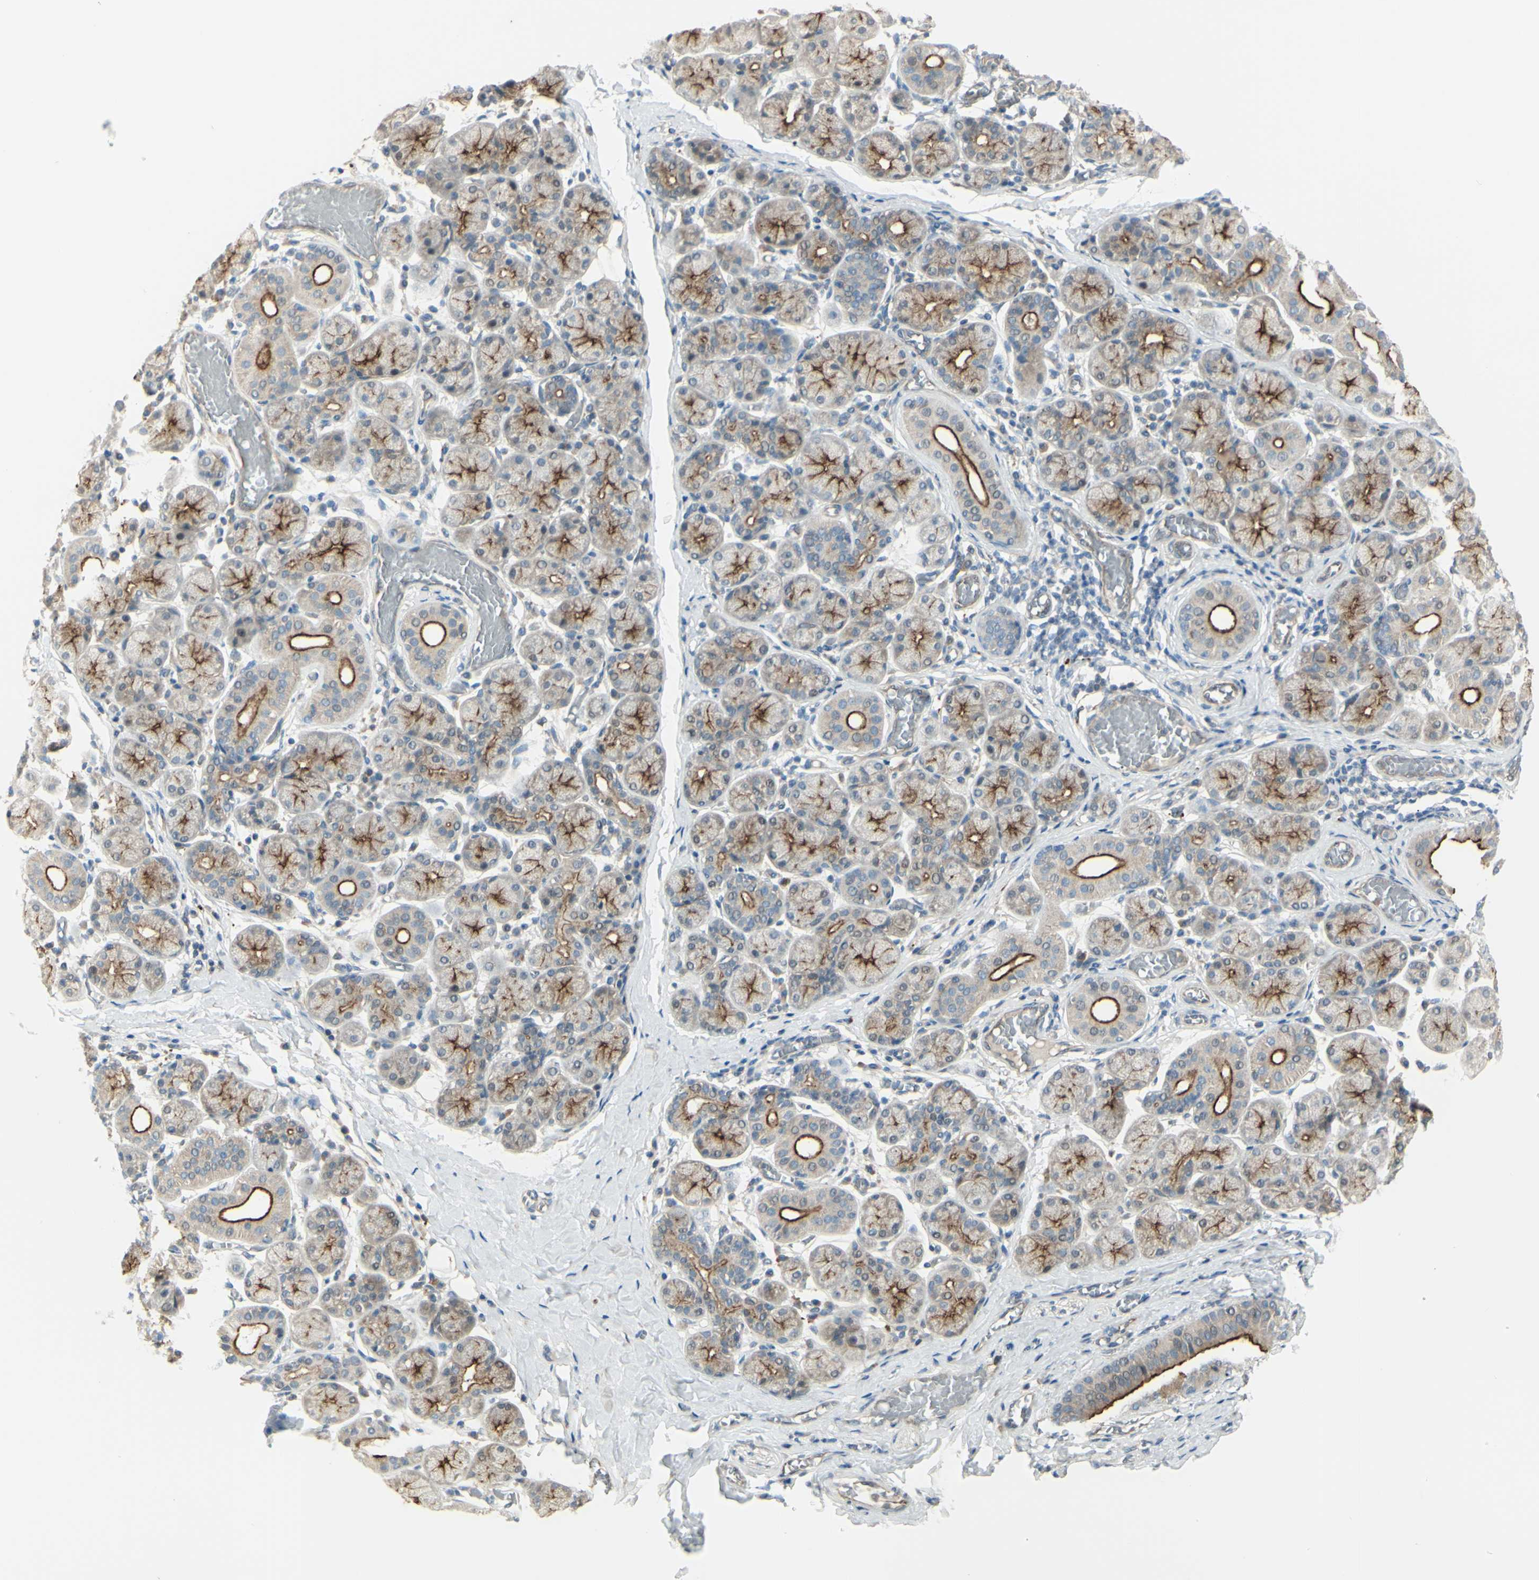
{"staining": {"intensity": "moderate", "quantity": "25%-75%", "location": "cytoplasmic/membranous"}, "tissue": "salivary gland", "cell_type": "Glandular cells", "image_type": "normal", "snomed": [{"axis": "morphology", "description": "Normal tissue, NOS"}, {"axis": "topography", "description": "Salivary gland"}], "caption": "Immunohistochemical staining of normal human salivary gland displays moderate cytoplasmic/membranous protein staining in approximately 25%-75% of glandular cells. The staining was performed using DAB (3,3'-diaminobenzidine), with brown indicating positive protein expression. Nuclei are stained blue with hematoxylin.", "gene": "LMTK2", "patient": {"sex": "female", "age": 24}}